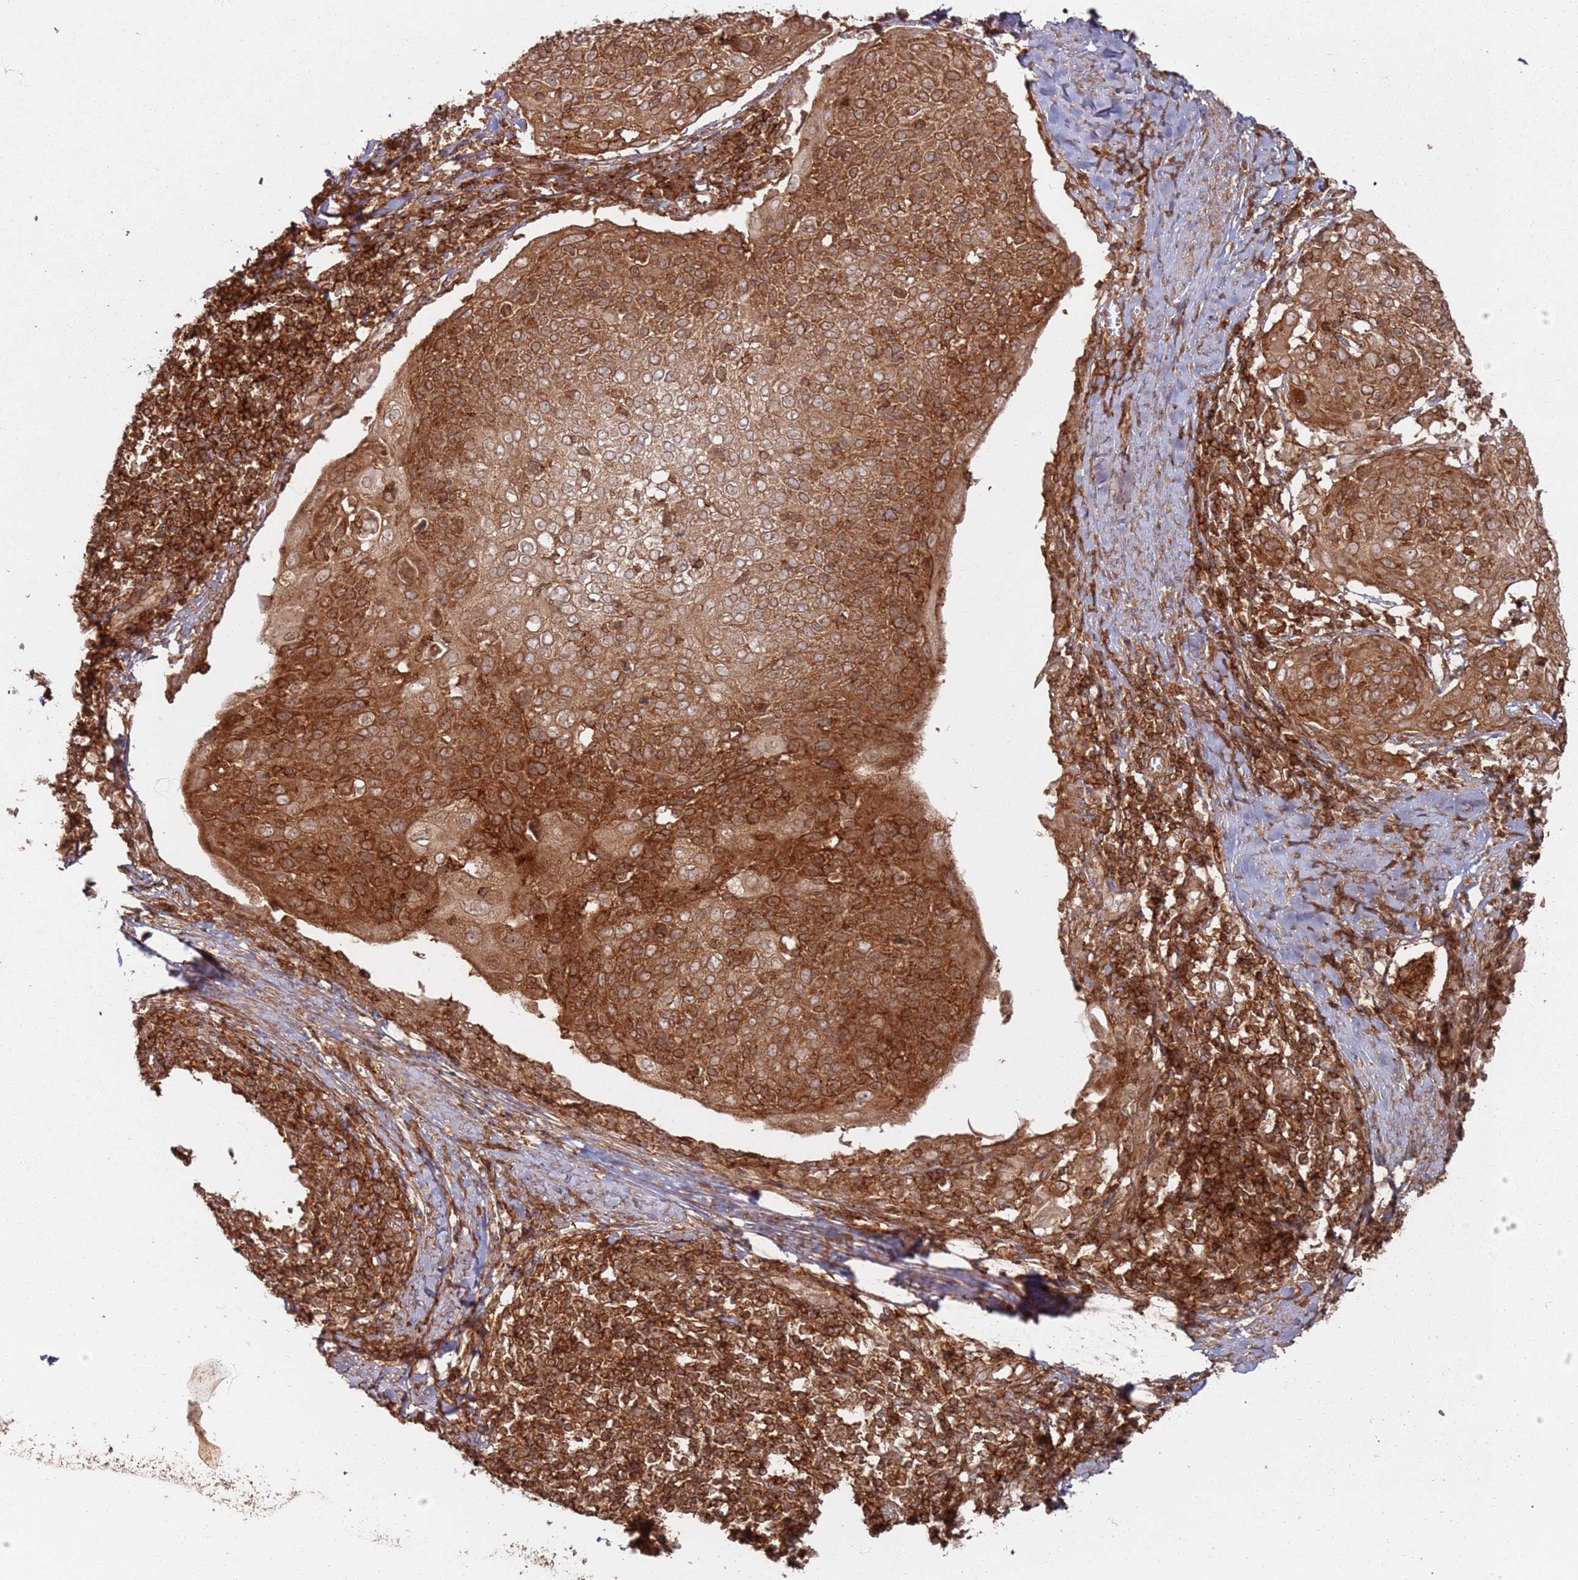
{"staining": {"intensity": "strong", "quantity": ">75%", "location": "cytoplasmic/membranous"}, "tissue": "cervical cancer", "cell_type": "Tumor cells", "image_type": "cancer", "snomed": [{"axis": "morphology", "description": "Squamous cell carcinoma, NOS"}, {"axis": "topography", "description": "Cervix"}], "caption": "Immunohistochemical staining of human squamous cell carcinoma (cervical) demonstrates high levels of strong cytoplasmic/membranous expression in approximately >75% of tumor cells. (IHC, brightfield microscopy, high magnification).", "gene": "PIH1D1", "patient": {"sex": "female", "age": 67}}